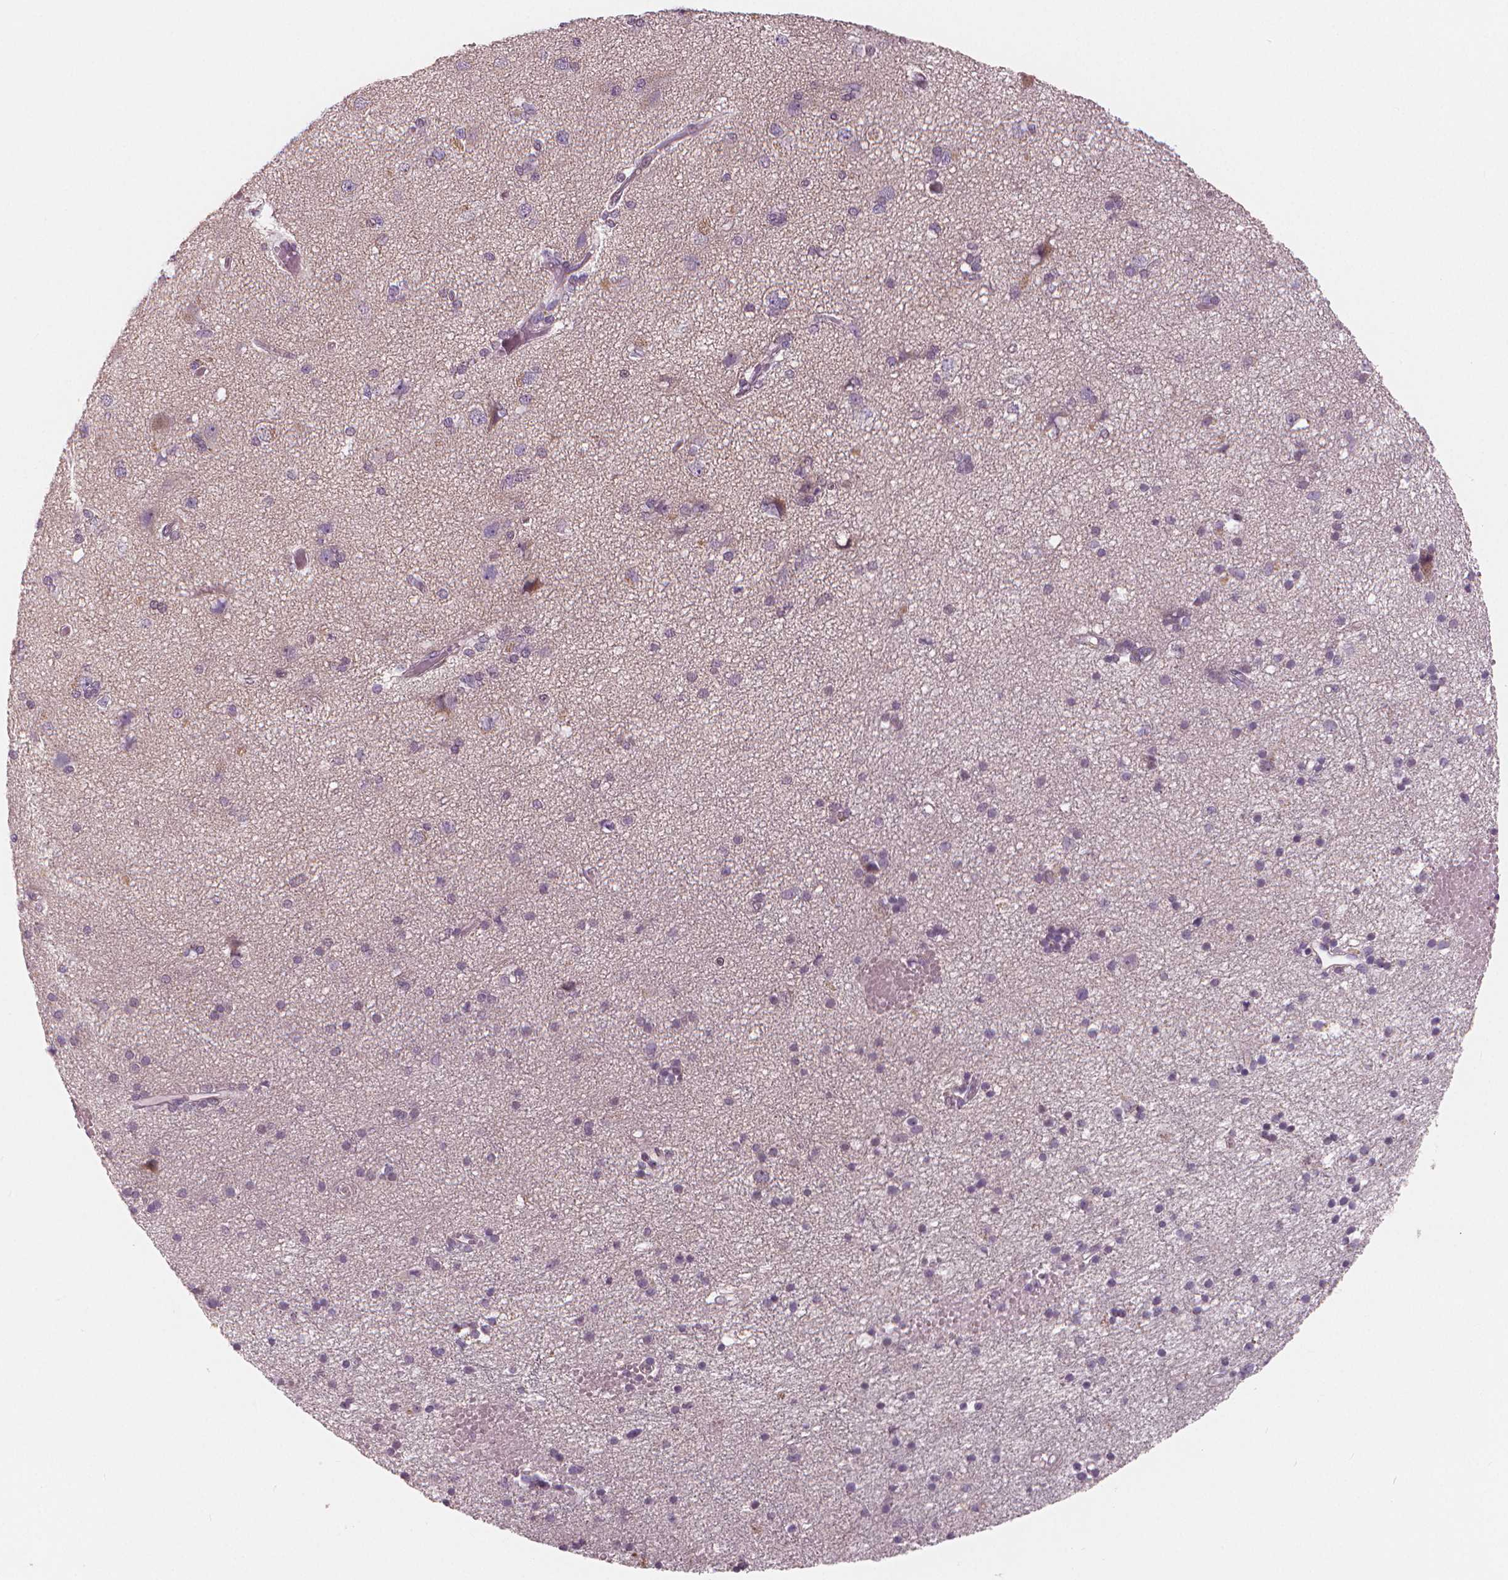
{"staining": {"intensity": "negative", "quantity": "none", "location": "none"}, "tissue": "cerebral cortex", "cell_type": "Endothelial cells", "image_type": "normal", "snomed": [{"axis": "morphology", "description": "Normal tissue, NOS"}, {"axis": "morphology", "description": "Glioma, malignant, High grade"}, {"axis": "topography", "description": "Cerebral cortex"}], "caption": "Cerebral cortex was stained to show a protein in brown. There is no significant staining in endothelial cells. Brightfield microscopy of immunohistochemistry stained with DAB (brown) and hematoxylin (blue), captured at high magnification.", "gene": "RNASE7", "patient": {"sex": "male", "age": 71}}